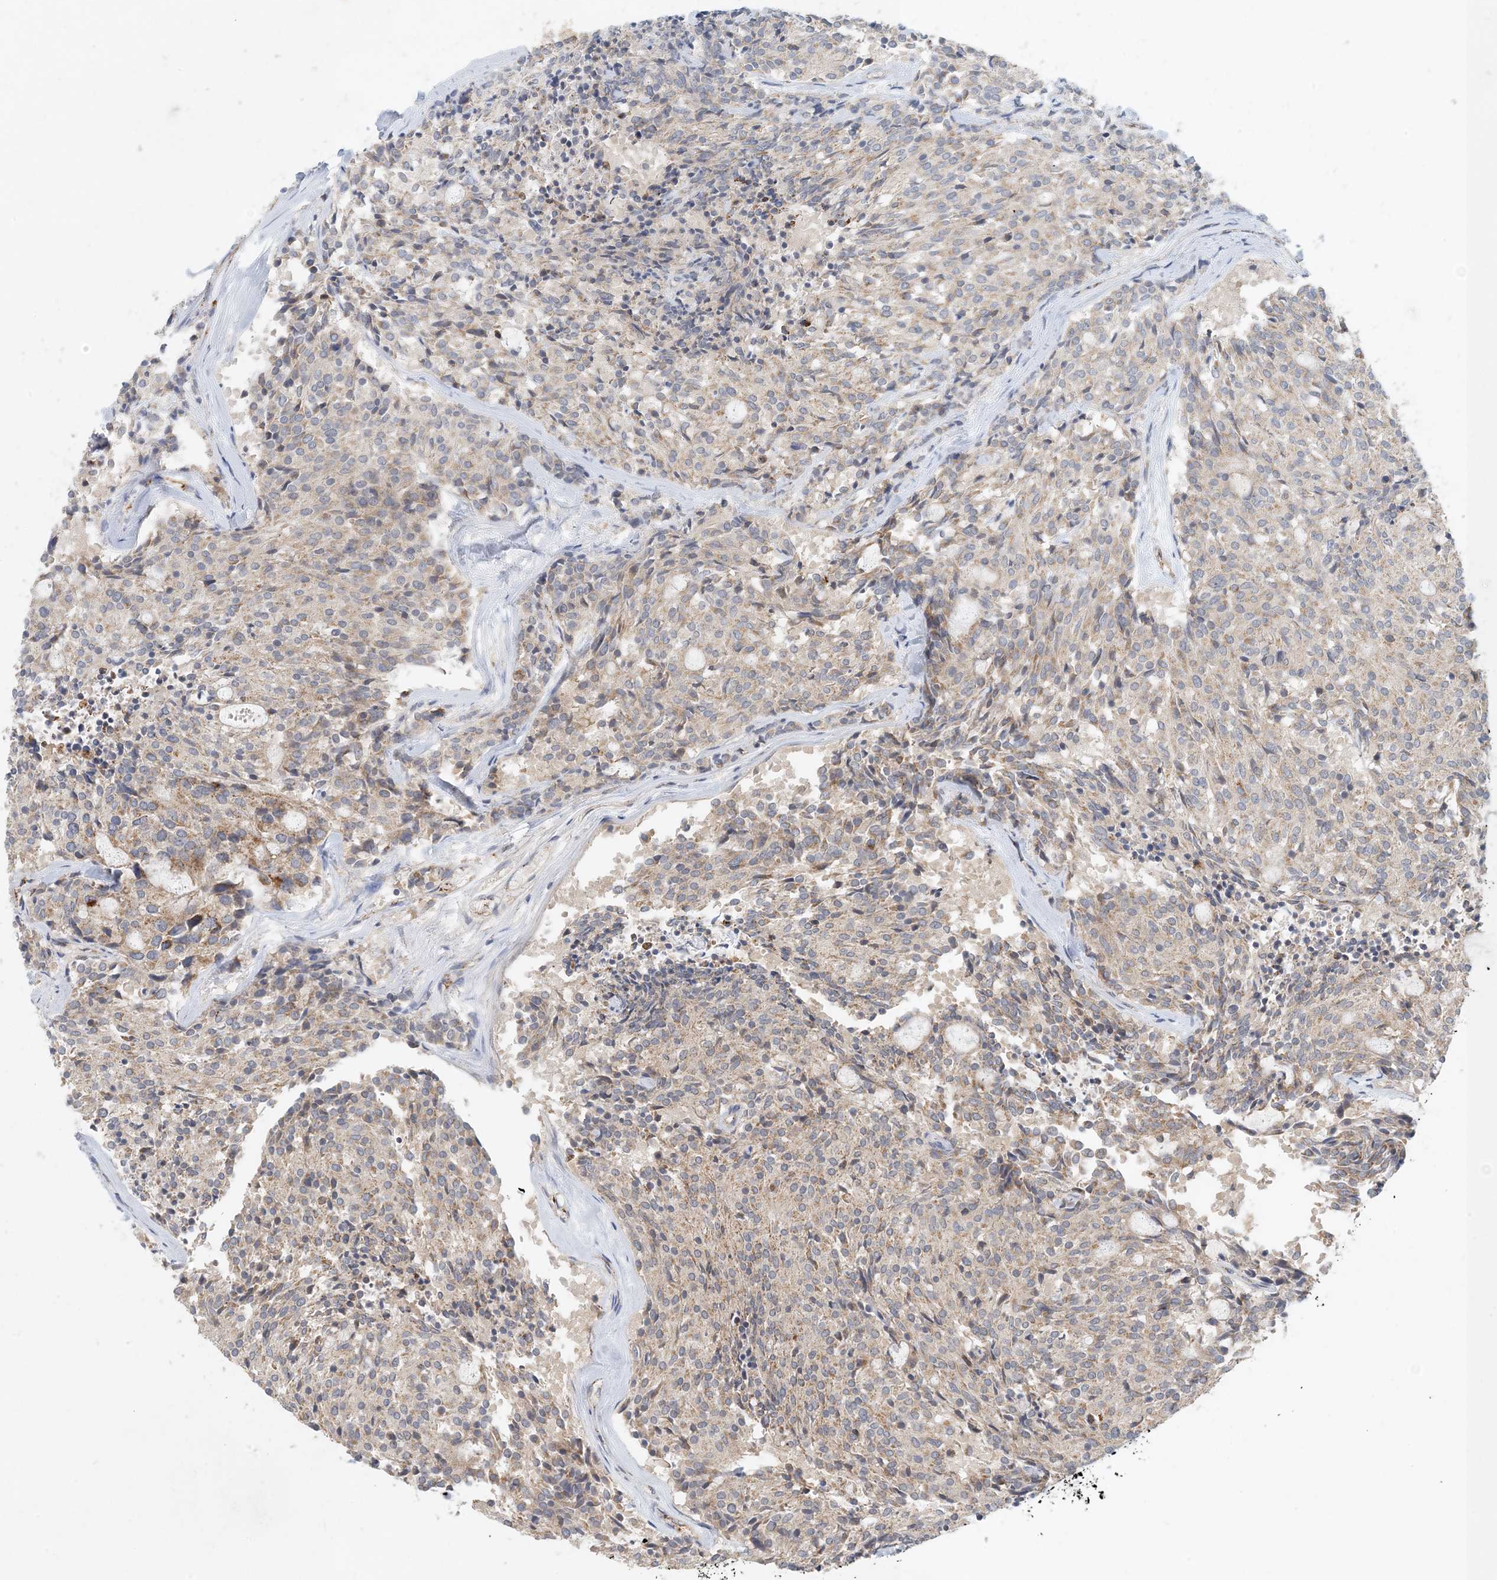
{"staining": {"intensity": "weak", "quantity": "25%-75%", "location": "cytoplasmic/membranous"}, "tissue": "carcinoid", "cell_type": "Tumor cells", "image_type": "cancer", "snomed": [{"axis": "morphology", "description": "Carcinoid, malignant, NOS"}, {"axis": "topography", "description": "Pancreas"}], "caption": "Weak cytoplasmic/membranous staining is seen in about 25%-75% of tumor cells in carcinoid.", "gene": "ZBTB3", "patient": {"sex": "female", "age": 54}}